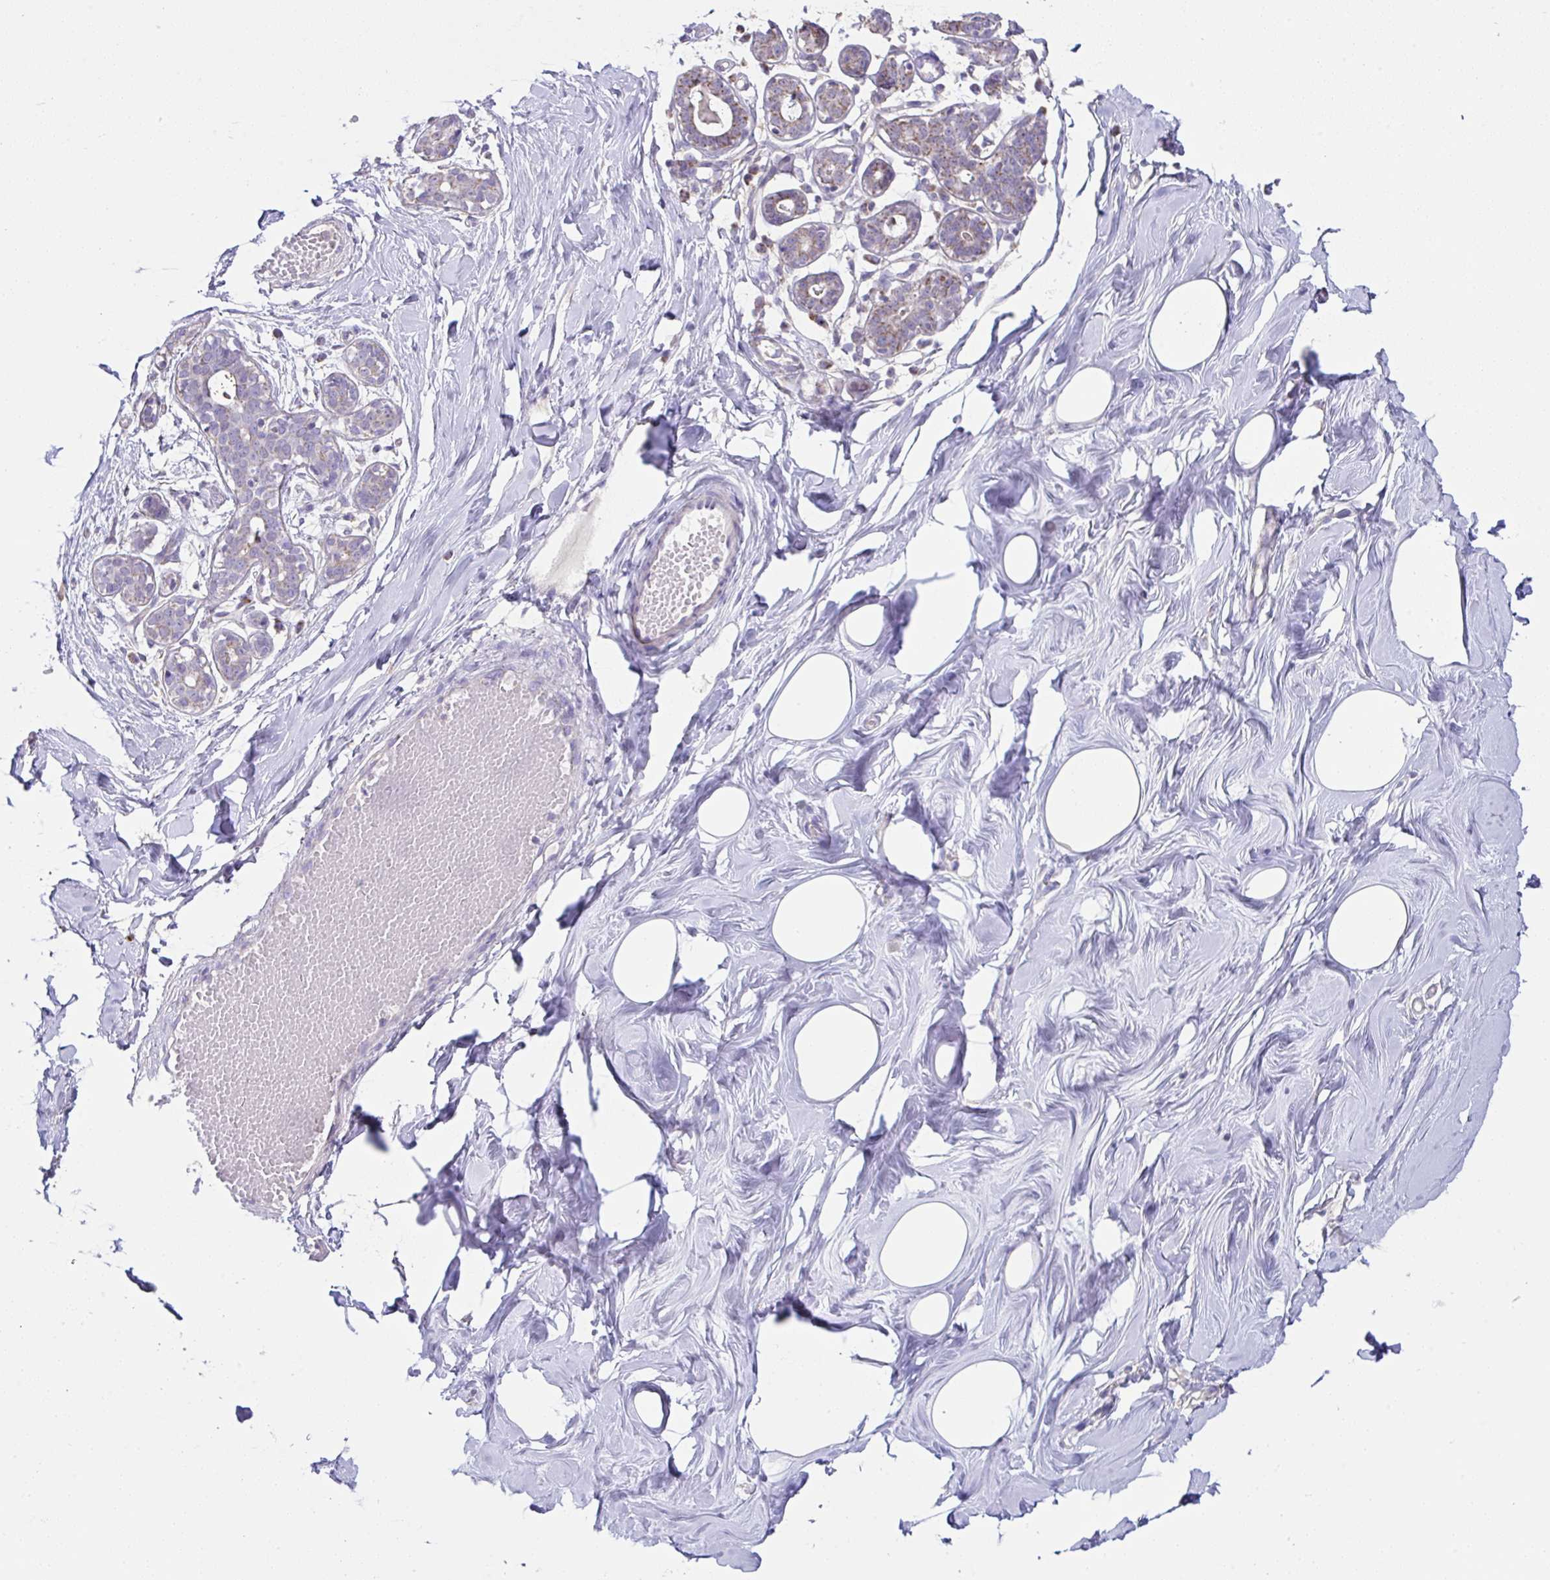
{"staining": {"intensity": "negative", "quantity": "none", "location": "none"}, "tissue": "breast", "cell_type": "Adipocytes", "image_type": "normal", "snomed": [{"axis": "morphology", "description": "Normal tissue, NOS"}, {"axis": "topography", "description": "Breast"}], "caption": "Adipocytes are negative for brown protein staining in benign breast. (Immunohistochemistry (ihc), brightfield microscopy, high magnification).", "gene": "DOK7", "patient": {"sex": "female", "age": 27}}